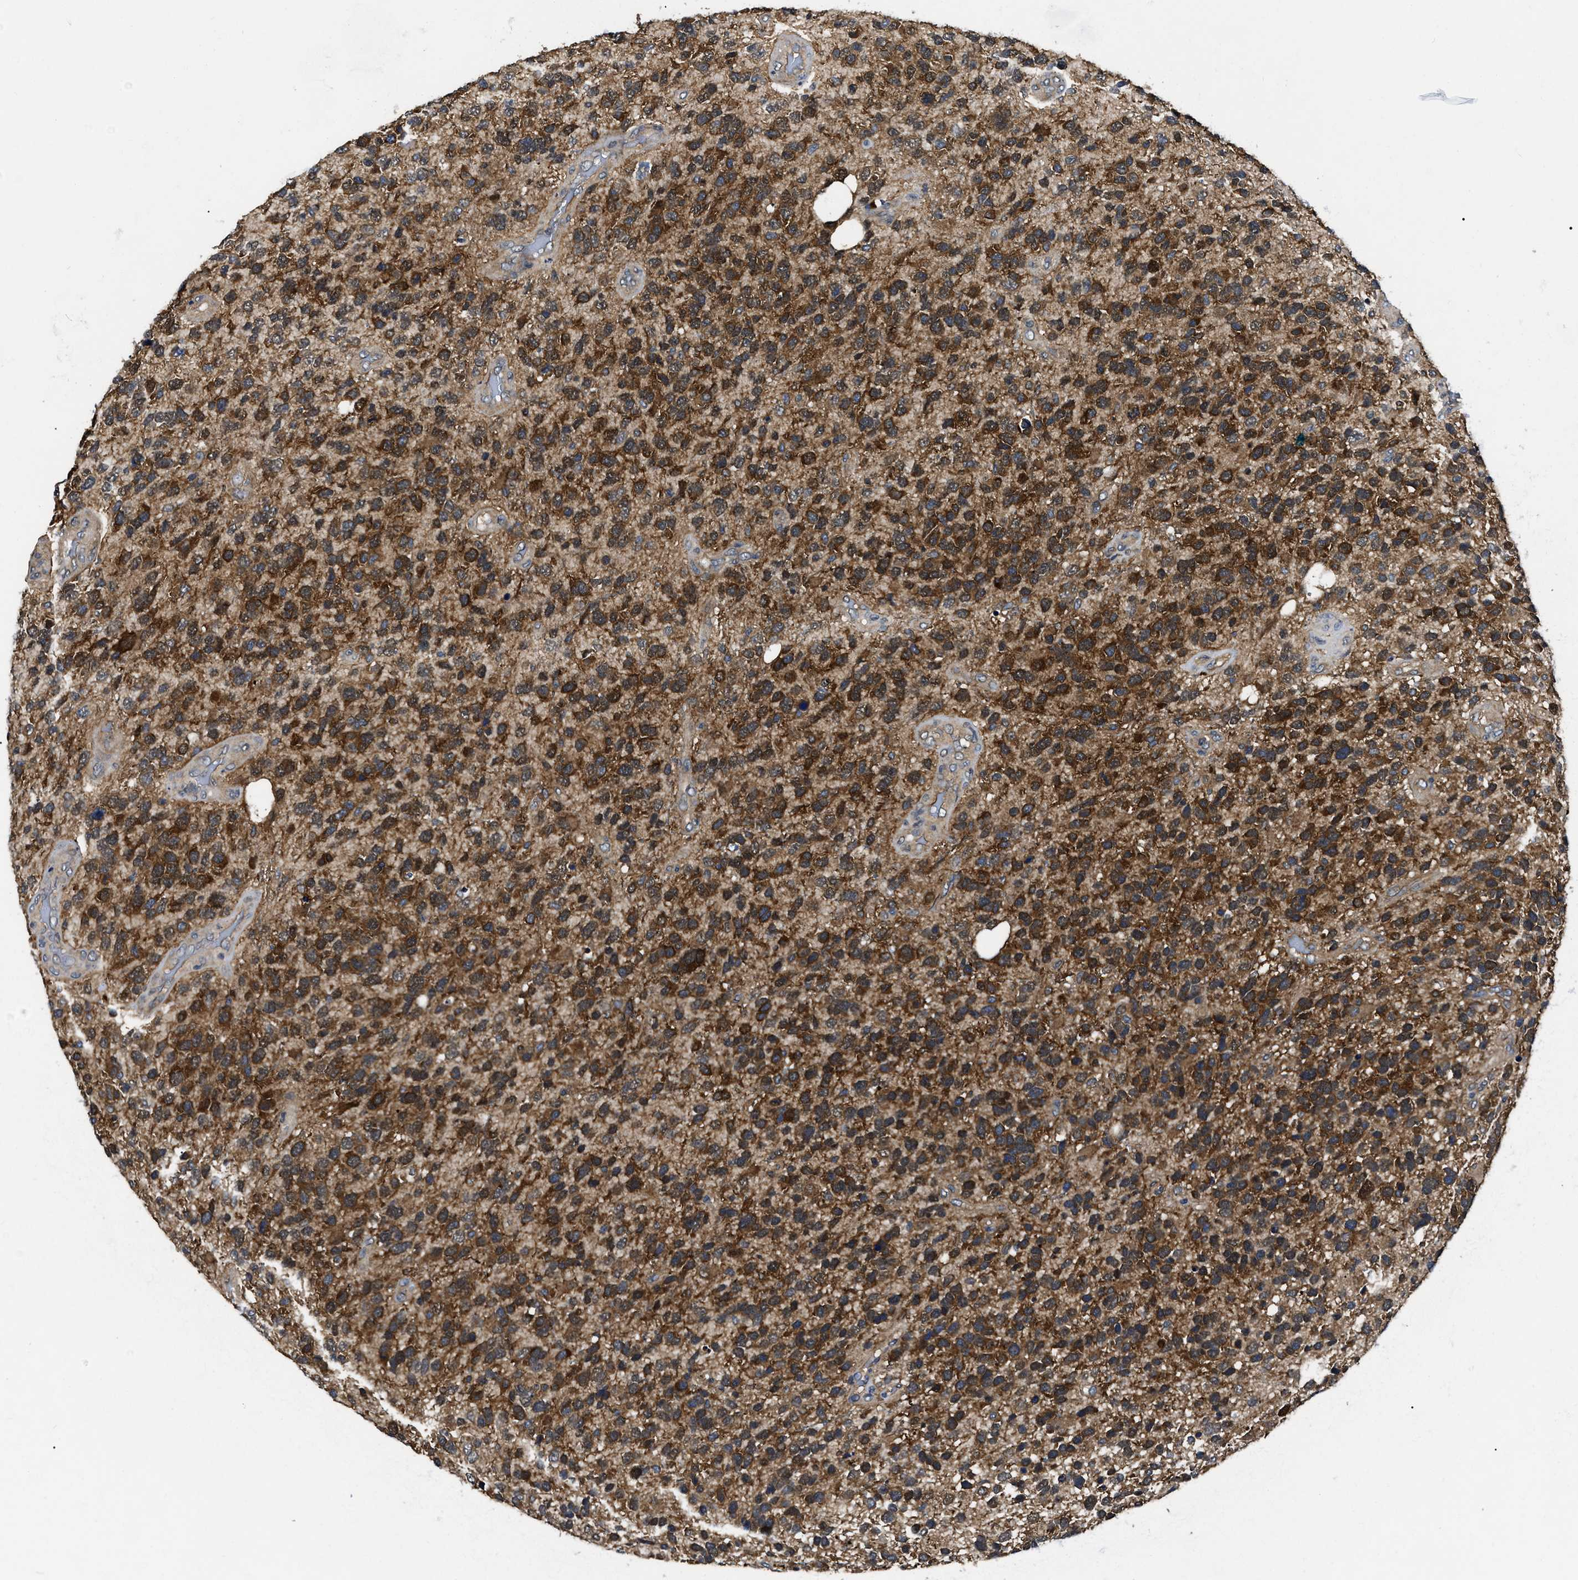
{"staining": {"intensity": "strong", "quantity": ">75%", "location": "cytoplasmic/membranous"}, "tissue": "glioma", "cell_type": "Tumor cells", "image_type": "cancer", "snomed": [{"axis": "morphology", "description": "Glioma, malignant, High grade"}, {"axis": "topography", "description": "Brain"}], "caption": "IHC image of human glioma stained for a protein (brown), which reveals high levels of strong cytoplasmic/membranous staining in about >75% of tumor cells.", "gene": "GET4", "patient": {"sex": "female", "age": 58}}